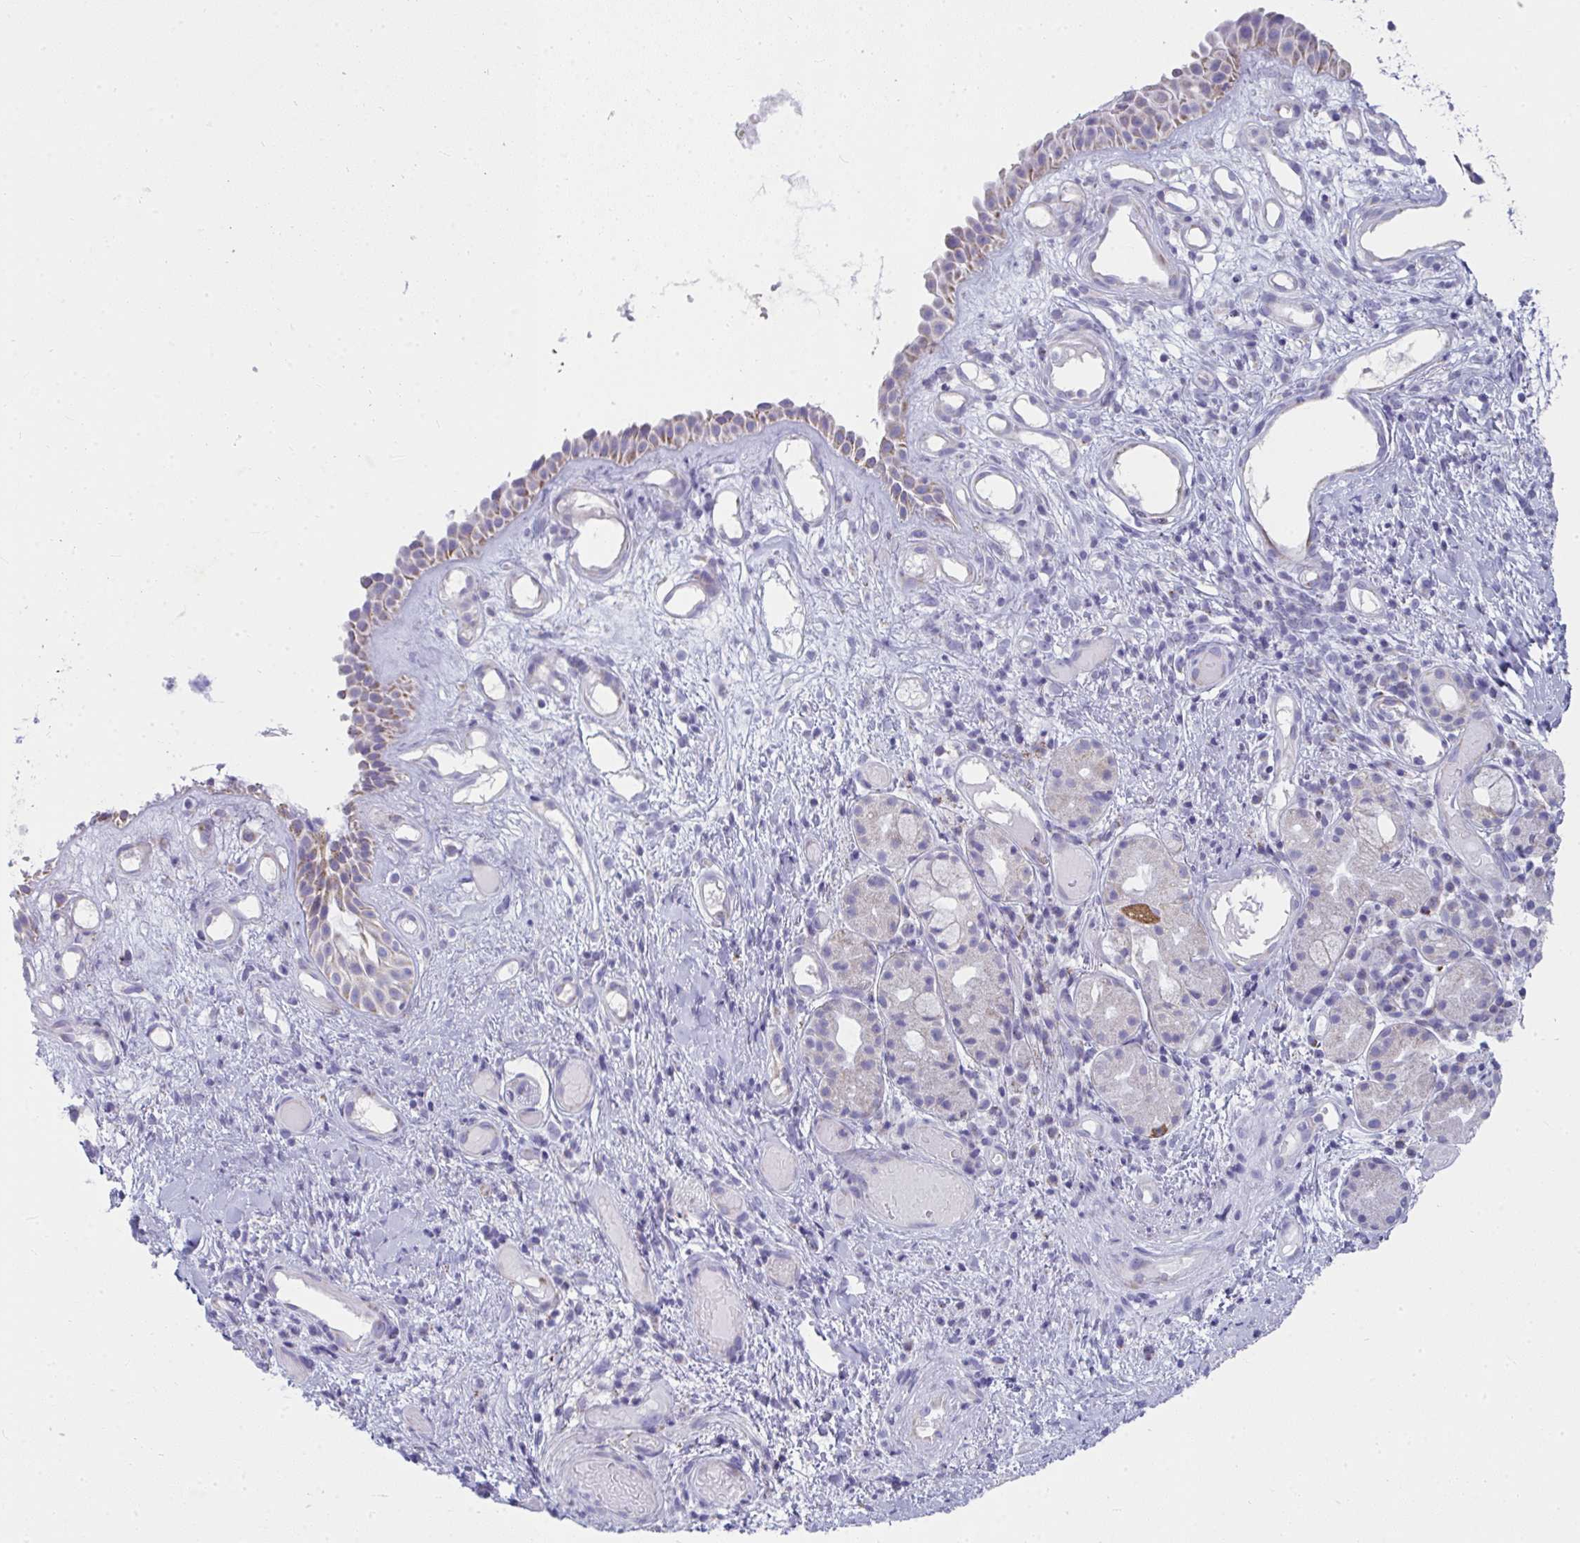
{"staining": {"intensity": "moderate", "quantity": "25%-75%", "location": "cytoplasmic/membranous"}, "tissue": "nasopharynx", "cell_type": "Respiratory epithelial cells", "image_type": "normal", "snomed": [{"axis": "morphology", "description": "Normal tissue, NOS"}, {"axis": "morphology", "description": "Inflammation, NOS"}, {"axis": "topography", "description": "Nasopharynx"}], "caption": "An immunohistochemistry photomicrograph of normal tissue is shown. Protein staining in brown labels moderate cytoplasmic/membranous positivity in nasopharynx within respiratory epithelial cells.", "gene": "SLC6A1", "patient": {"sex": "male", "age": 54}}